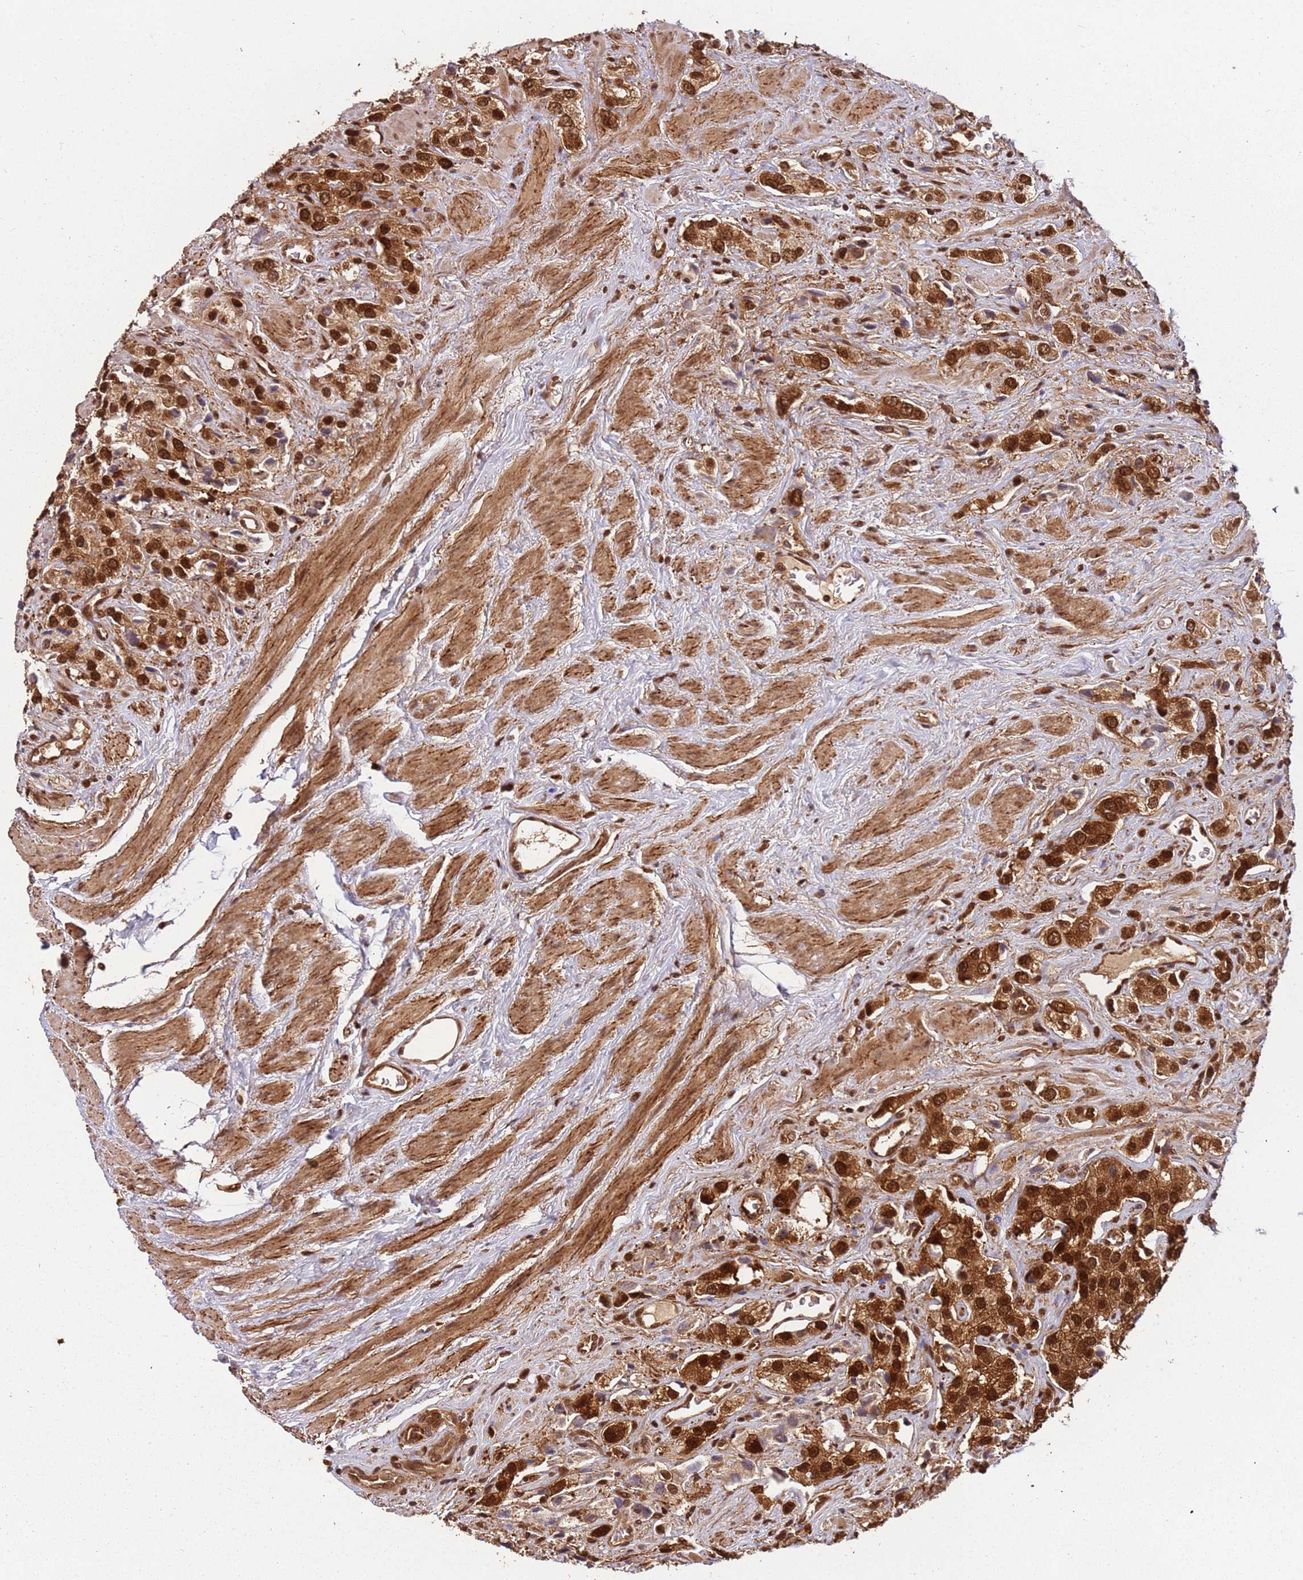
{"staining": {"intensity": "strong", "quantity": ">75%", "location": "cytoplasmic/membranous,nuclear"}, "tissue": "prostate cancer", "cell_type": "Tumor cells", "image_type": "cancer", "snomed": [{"axis": "morphology", "description": "Adenocarcinoma, High grade"}, {"axis": "topography", "description": "Prostate and seminal vesicle, NOS"}], "caption": "Strong cytoplasmic/membranous and nuclear positivity for a protein is seen in about >75% of tumor cells of high-grade adenocarcinoma (prostate) using immunohistochemistry (IHC).", "gene": "PGLS", "patient": {"sex": "male", "age": 64}}